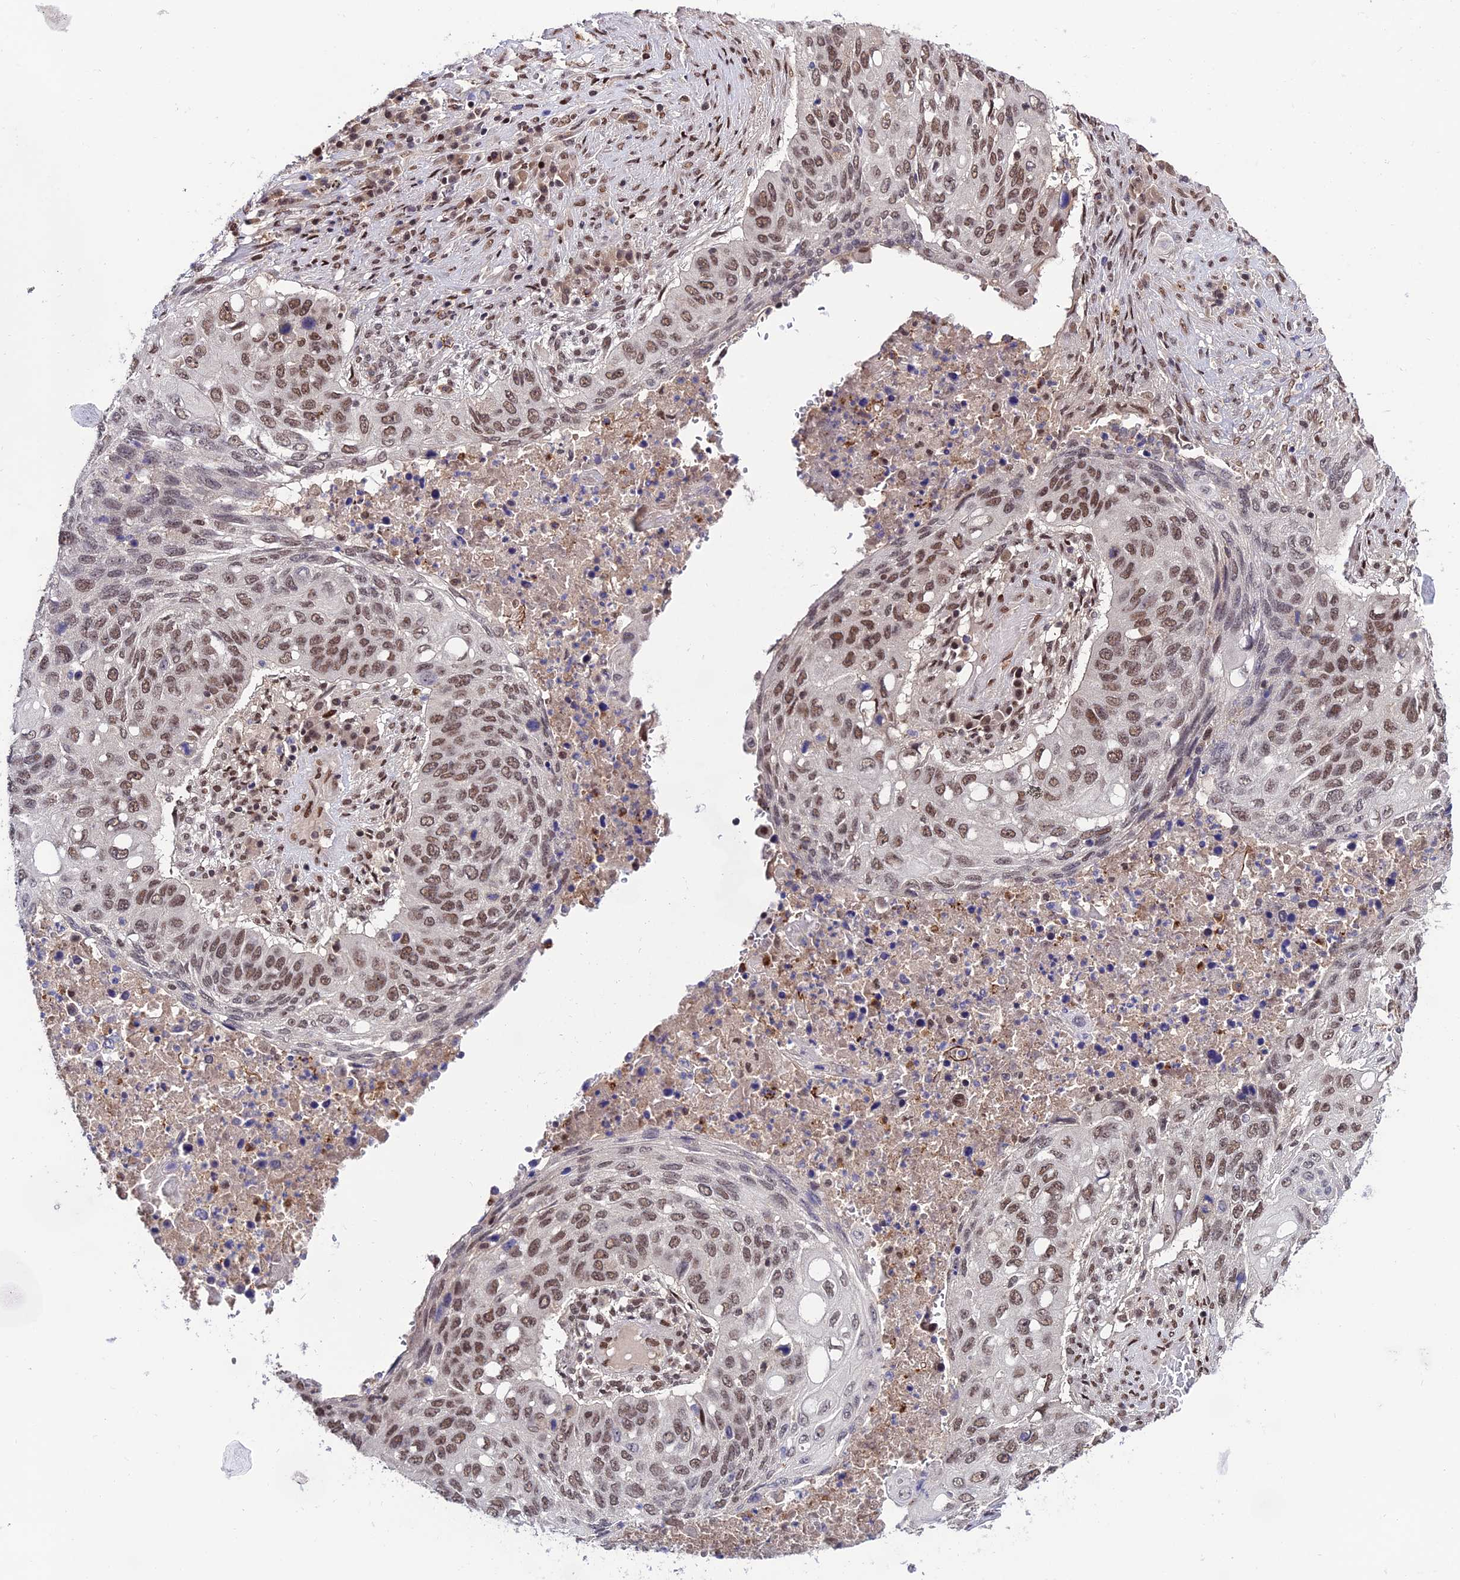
{"staining": {"intensity": "moderate", "quantity": ">75%", "location": "nuclear"}, "tissue": "lung cancer", "cell_type": "Tumor cells", "image_type": "cancer", "snomed": [{"axis": "morphology", "description": "Squamous cell carcinoma, NOS"}, {"axis": "topography", "description": "Lung"}], "caption": "A brown stain highlights moderate nuclear positivity of a protein in human lung squamous cell carcinoma tumor cells.", "gene": "SYT15", "patient": {"sex": "female", "age": 63}}